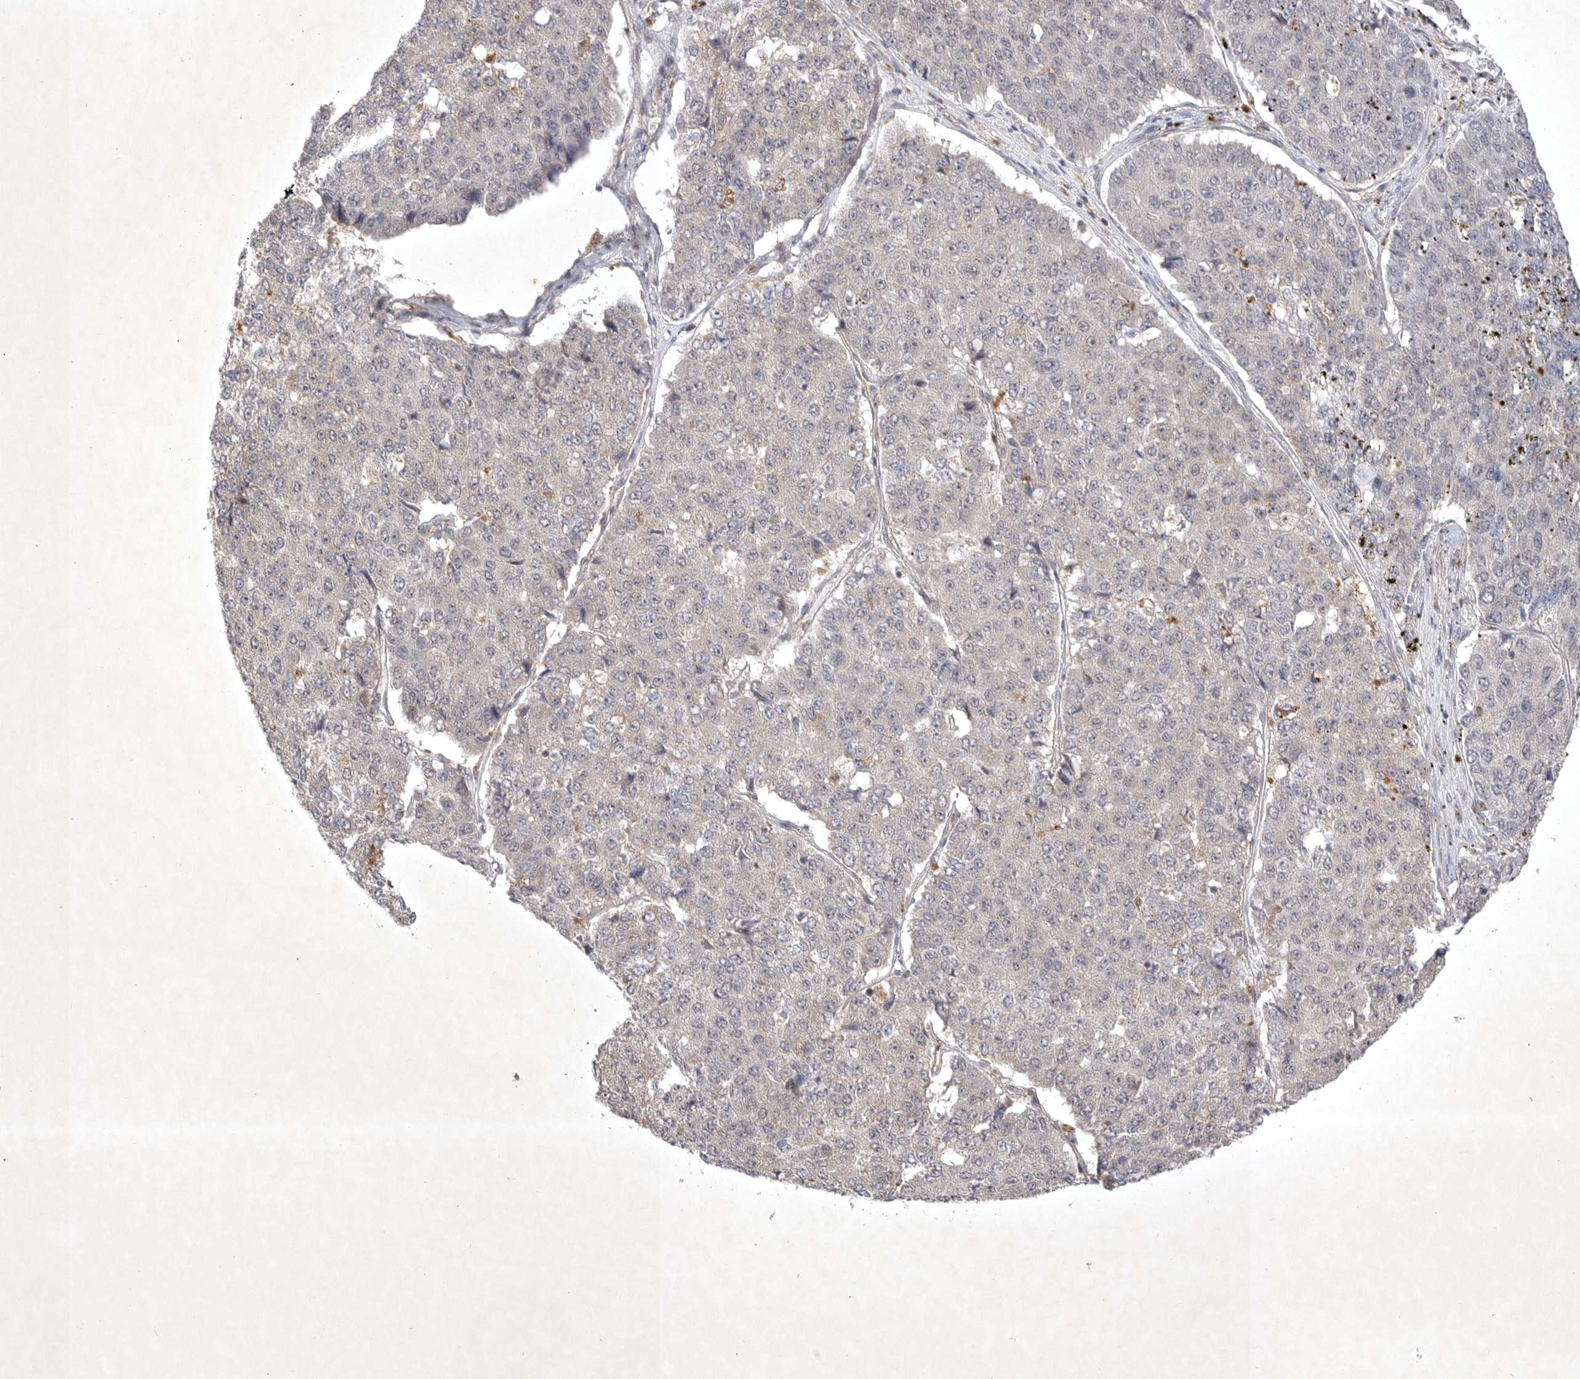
{"staining": {"intensity": "negative", "quantity": "none", "location": "none"}, "tissue": "pancreatic cancer", "cell_type": "Tumor cells", "image_type": "cancer", "snomed": [{"axis": "morphology", "description": "Adenocarcinoma, NOS"}, {"axis": "topography", "description": "Pancreas"}], "caption": "A photomicrograph of pancreatic cancer (adenocarcinoma) stained for a protein reveals no brown staining in tumor cells. (Stains: DAB (3,3'-diaminobenzidine) immunohistochemistry (IHC) with hematoxylin counter stain, Microscopy: brightfield microscopy at high magnification).", "gene": "PTPDC1", "patient": {"sex": "male", "age": 50}}